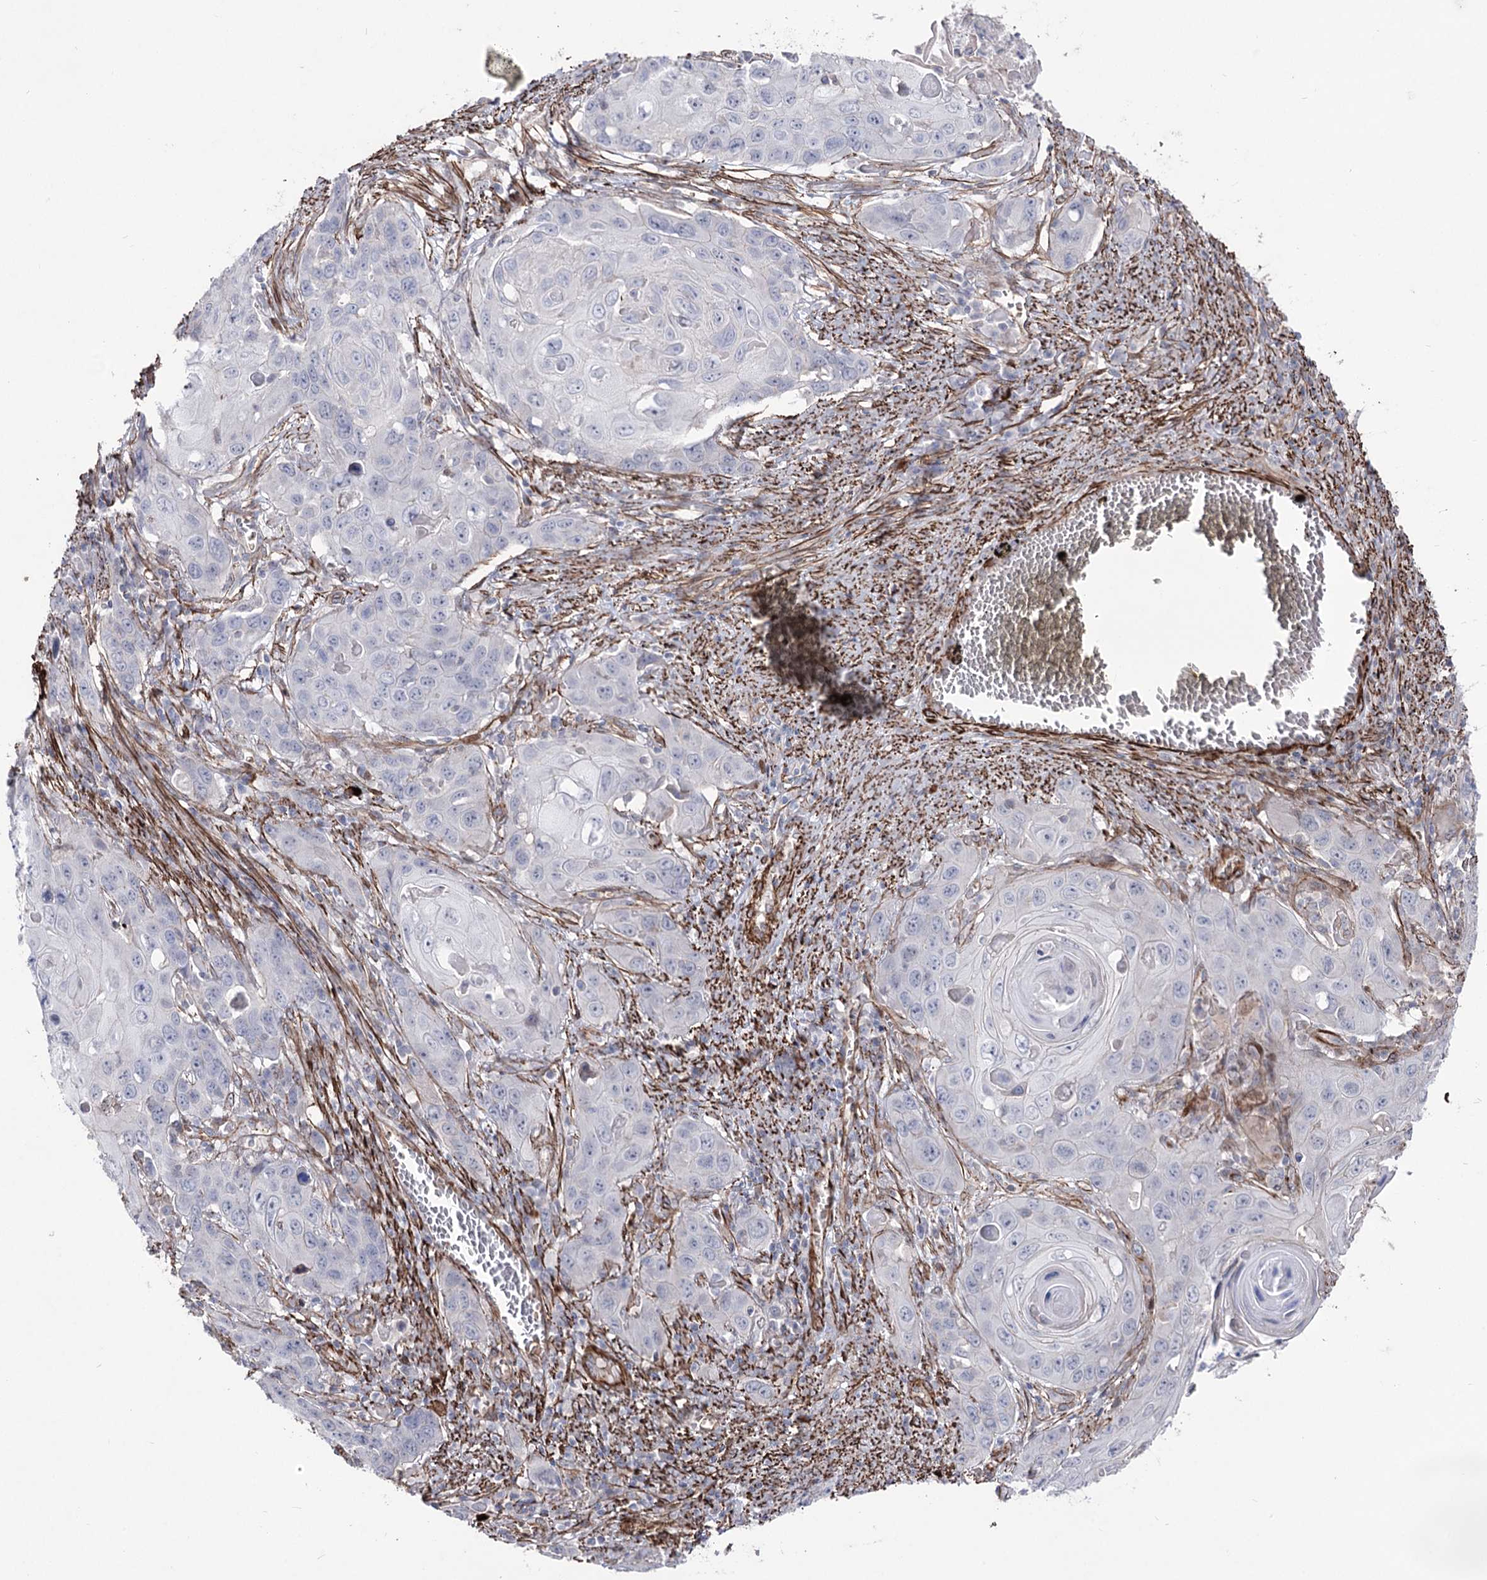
{"staining": {"intensity": "negative", "quantity": "none", "location": "none"}, "tissue": "skin cancer", "cell_type": "Tumor cells", "image_type": "cancer", "snomed": [{"axis": "morphology", "description": "Squamous cell carcinoma, NOS"}, {"axis": "topography", "description": "Skin"}], "caption": "IHC histopathology image of neoplastic tissue: human squamous cell carcinoma (skin) stained with DAB (3,3'-diaminobenzidine) shows no significant protein positivity in tumor cells.", "gene": "ARHGAP20", "patient": {"sex": "male", "age": 55}}